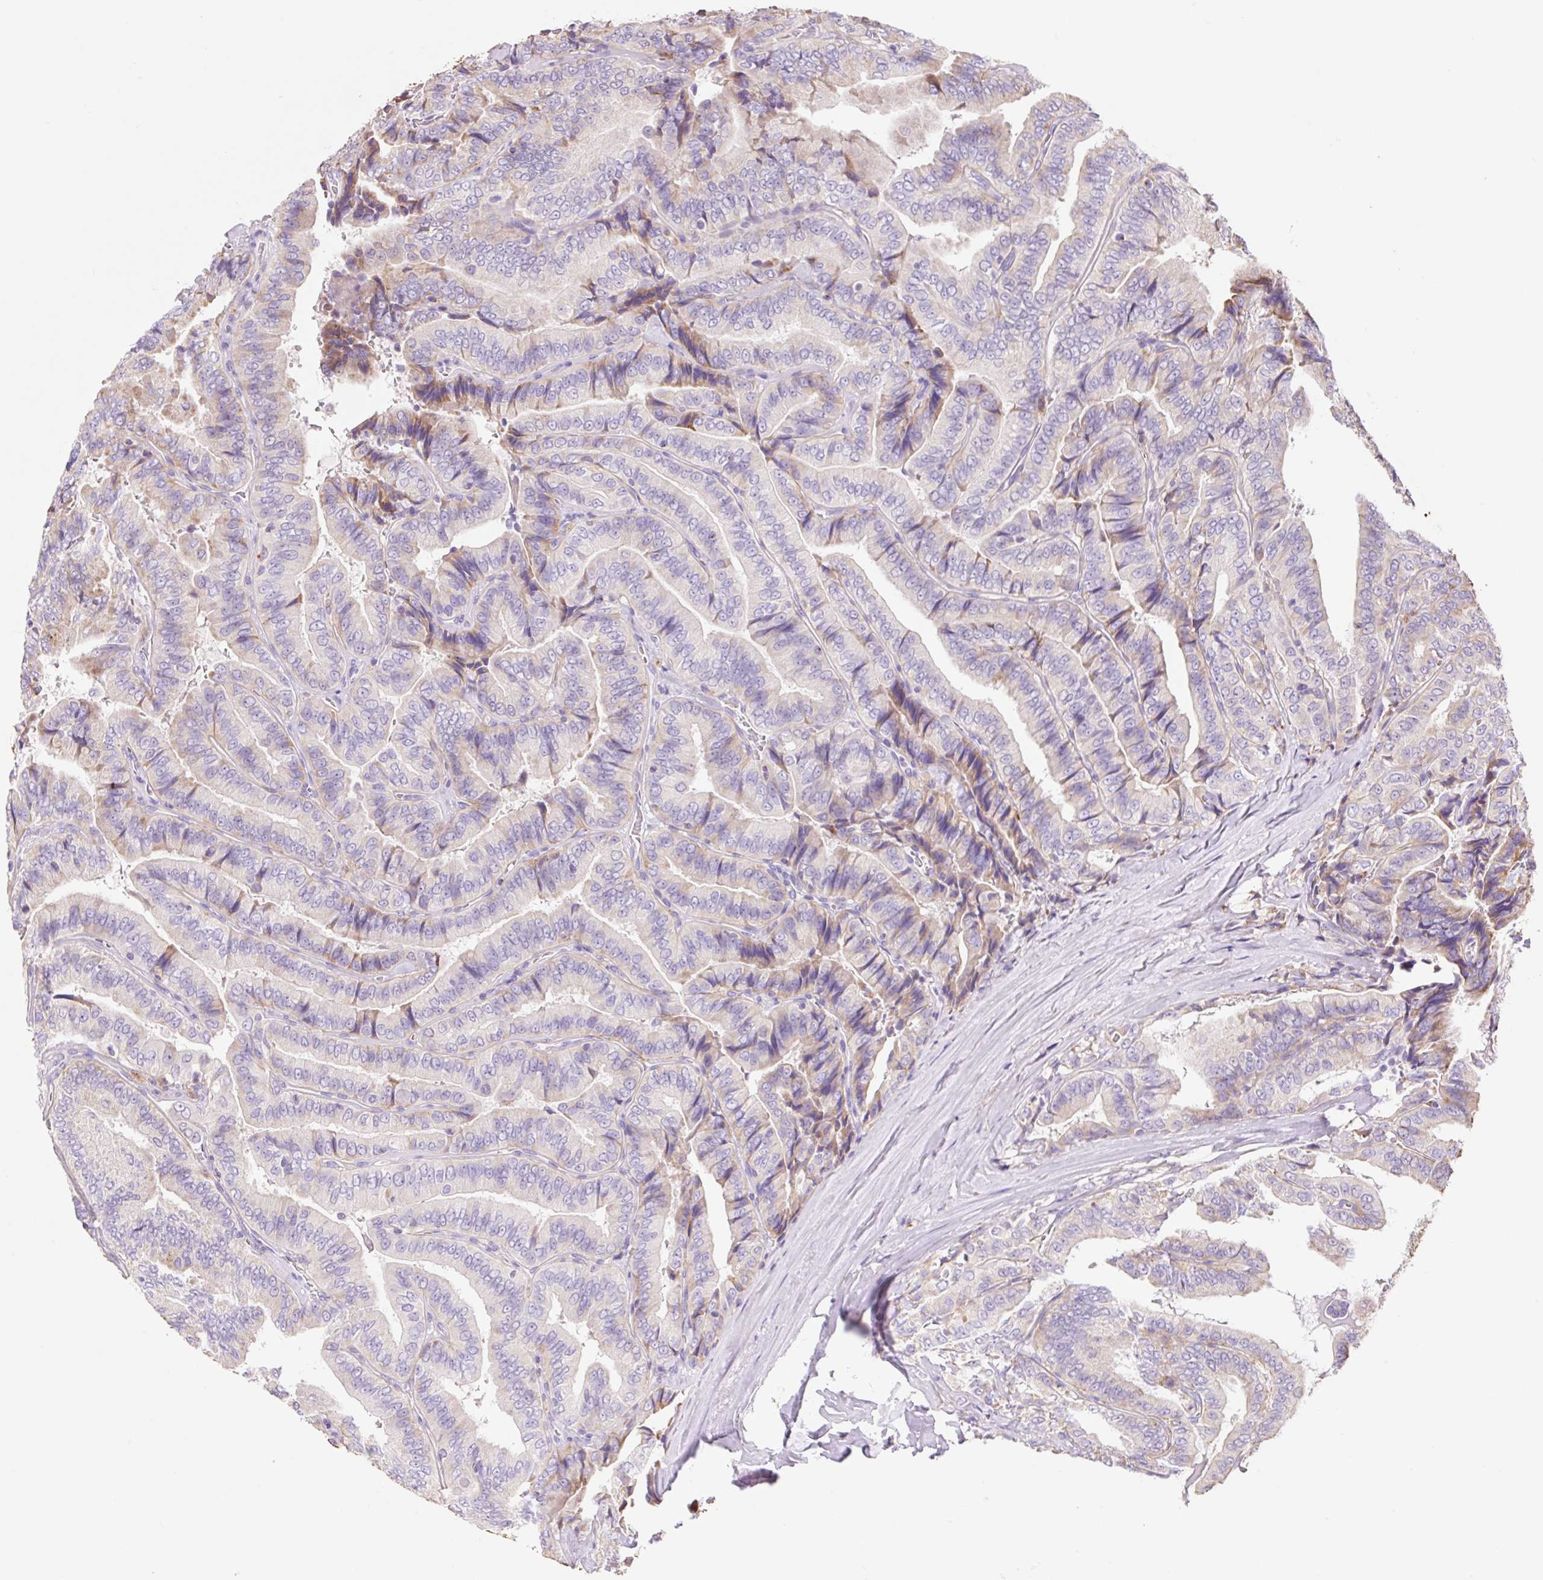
{"staining": {"intensity": "weak", "quantity": "<25%", "location": "cytoplasmic/membranous"}, "tissue": "thyroid cancer", "cell_type": "Tumor cells", "image_type": "cancer", "snomed": [{"axis": "morphology", "description": "Papillary adenocarcinoma, NOS"}, {"axis": "topography", "description": "Thyroid gland"}], "caption": "The histopathology image exhibits no staining of tumor cells in thyroid cancer. Brightfield microscopy of immunohistochemistry (IHC) stained with DAB (3,3'-diaminobenzidine) (brown) and hematoxylin (blue), captured at high magnification.", "gene": "HEXA", "patient": {"sex": "male", "age": 61}}